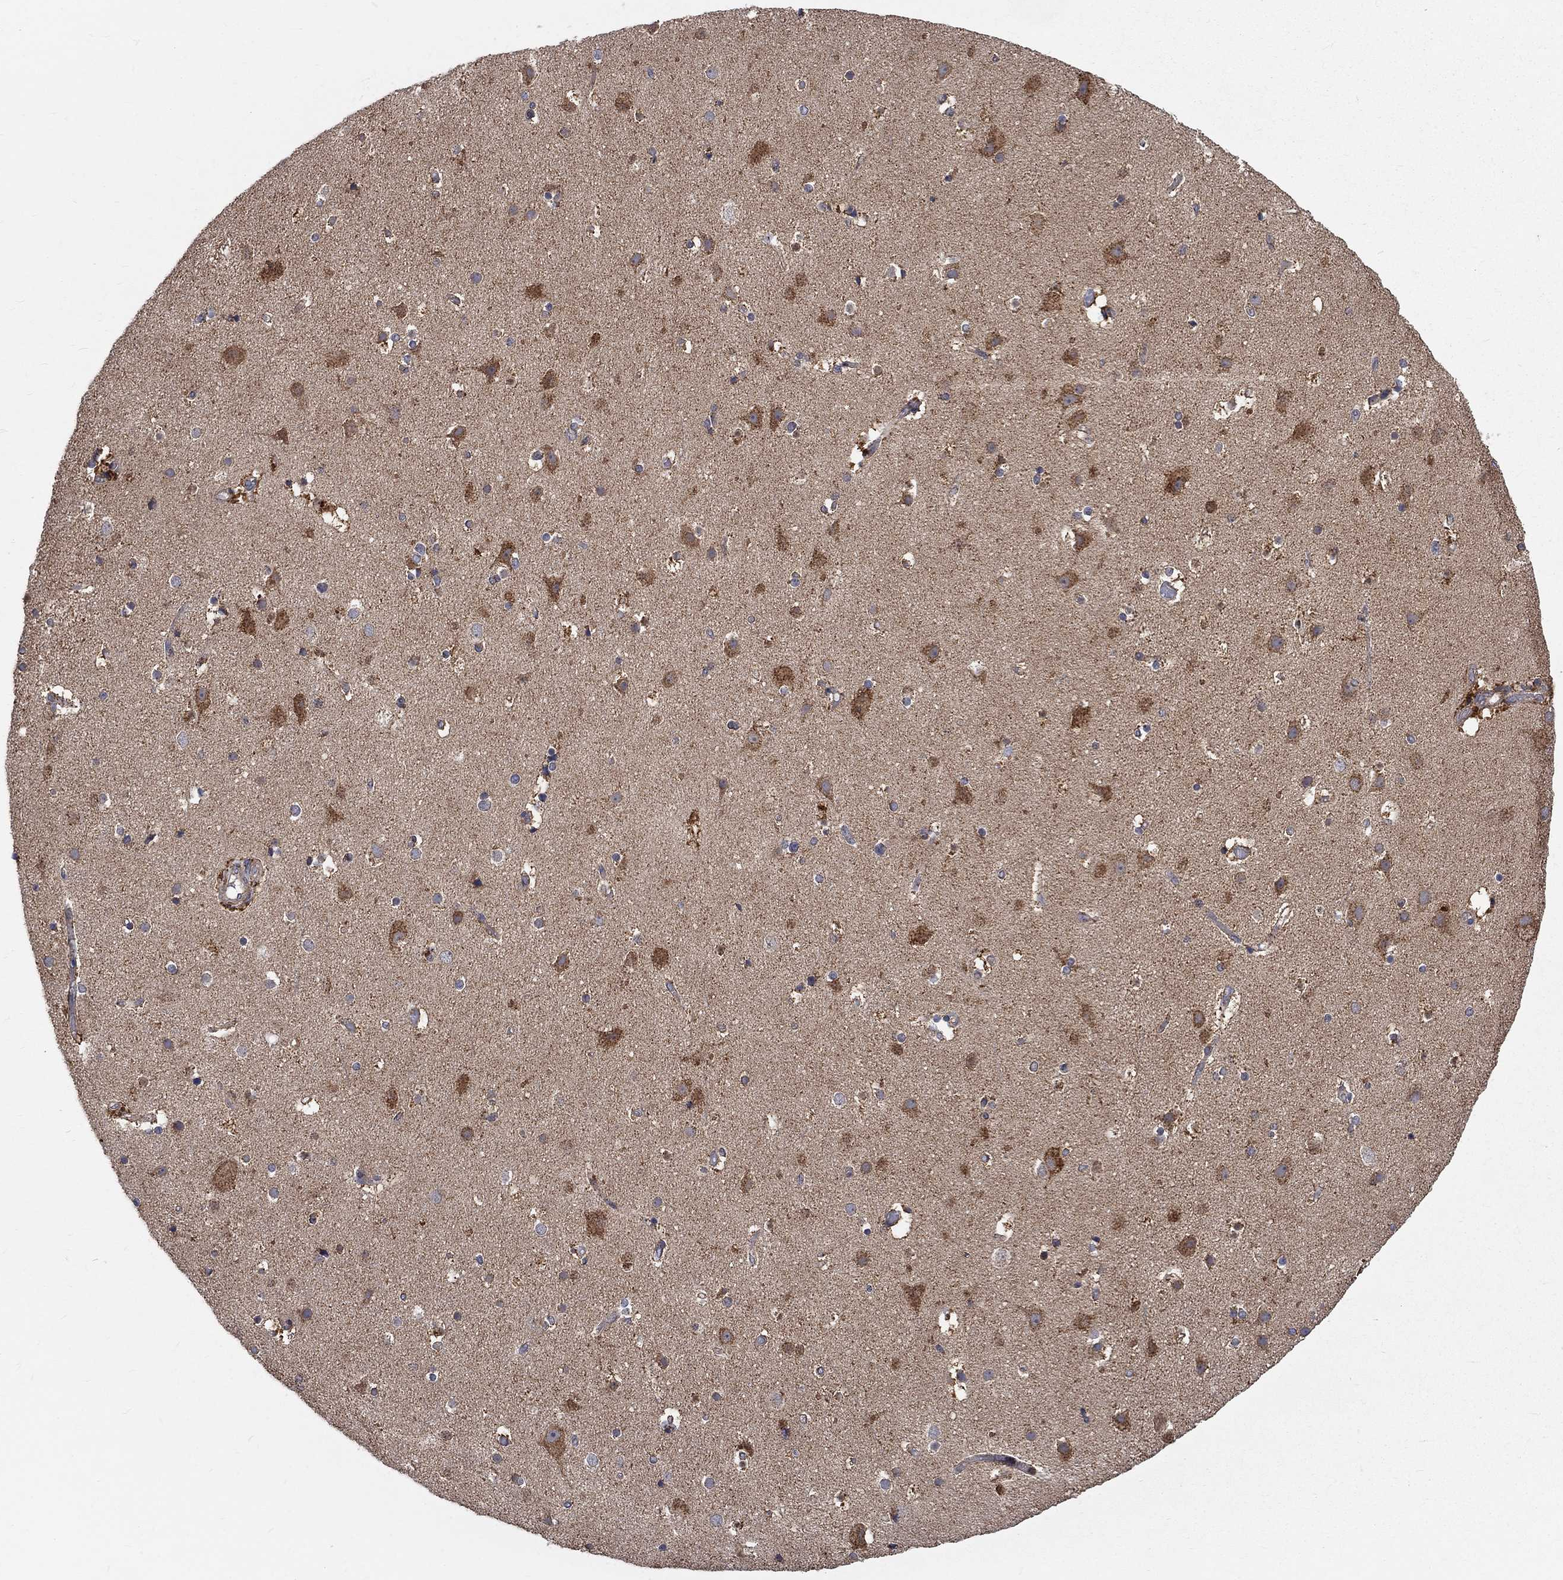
{"staining": {"intensity": "negative", "quantity": "none", "location": "none"}, "tissue": "cerebral cortex", "cell_type": "Endothelial cells", "image_type": "normal", "snomed": [{"axis": "morphology", "description": "Normal tissue, NOS"}, {"axis": "topography", "description": "Cerebral cortex"}], "caption": "This is a image of immunohistochemistry (IHC) staining of normal cerebral cortex, which shows no positivity in endothelial cells. The staining was performed using DAB to visualize the protein expression in brown, while the nuclei were stained in blue with hematoxylin (Magnification: 20x).", "gene": "NME7", "patient": {"sex": "female", "age": 52}}